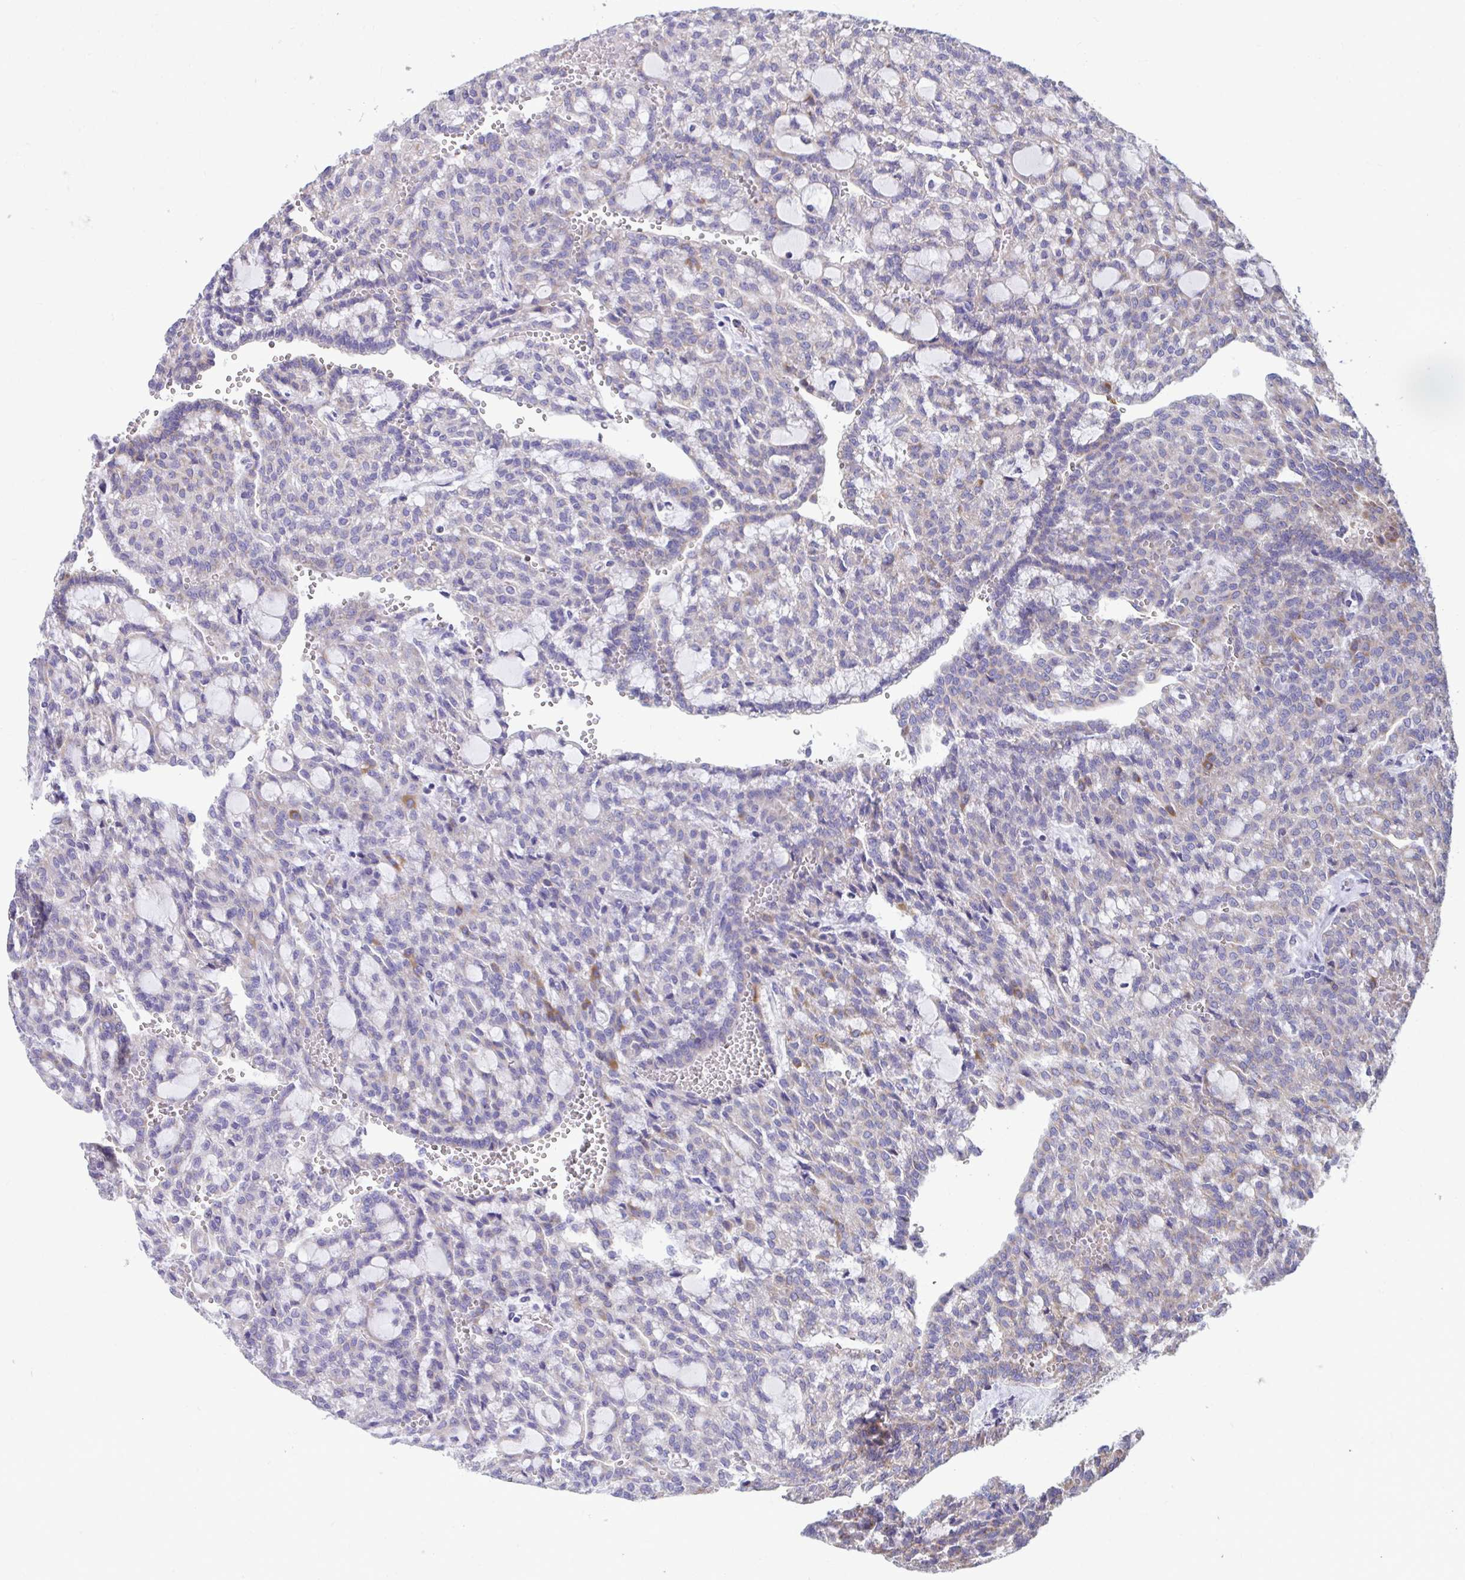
{"staining": {"intensity": "weak", "quantity": "<25%", "location": "cytoplasmic/membranous"}, "tissue": "renal cancer", "cell_type": "Tumor cells", "image_type": "cancer", "snomed": [{"axis": "morphology", "description": "Adenocarcinoma, NOS"}, {"axis": "topography", "description": "Kidney"}], "caption": "Histopathology image shows no significant protein expression in tumor cells of renal cancer. (Stains: DAB (3,3'-diaminobenzidine) immunohistochemistry (IHC) with hematoxylin counter stain, Microscopy: brightfield microscopy at high magnification).", "gene": "LINGO4", "patient": {"sex": "male", "age": 63}}